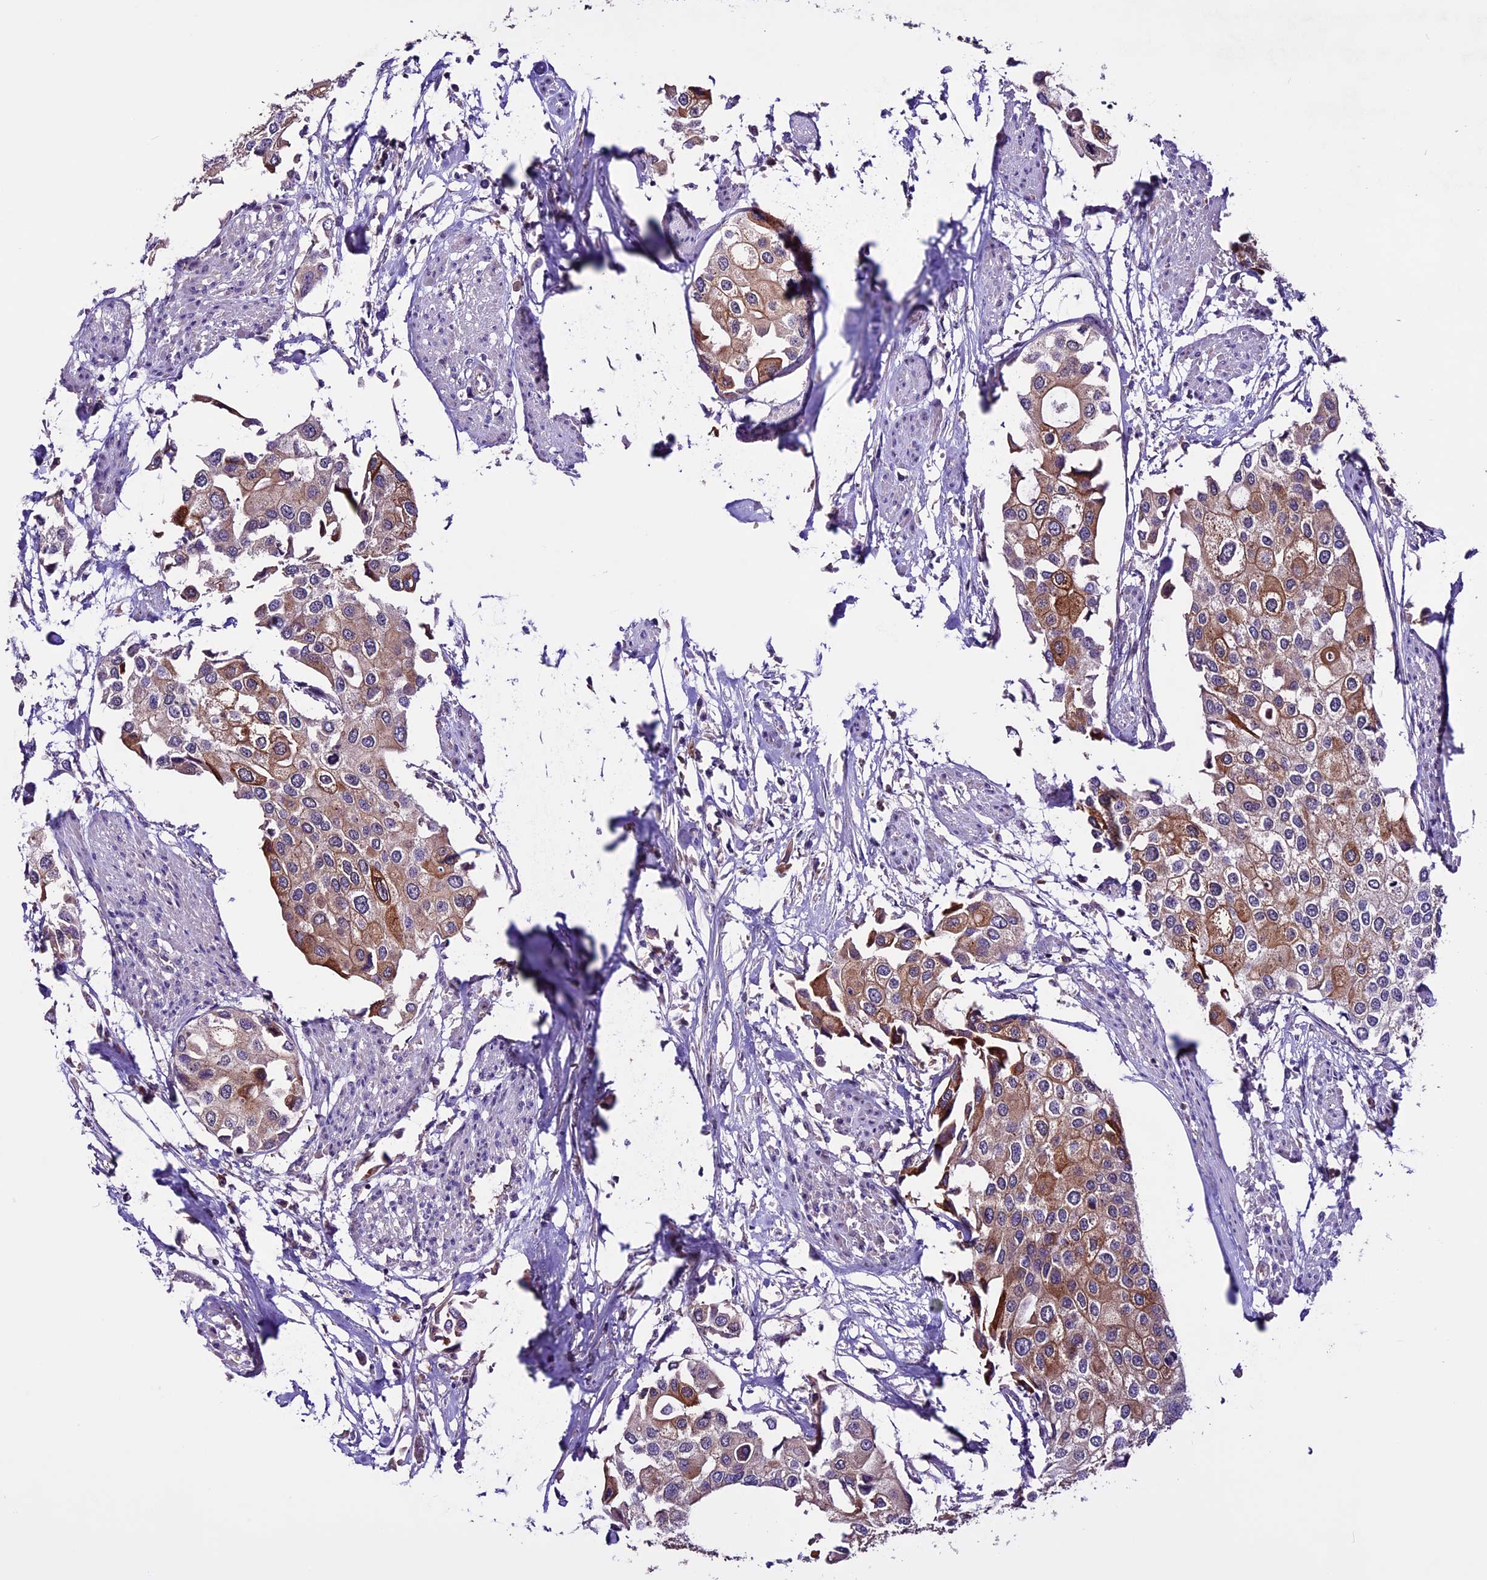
{"staining": {"intensity": "moderate", "quantity": ">75%", "location": "cytoplasmic/membranous"}, "tissue": "urothelial cancer", "cell_type": "Tumor cells", "image_type": "cancer", "snomed": [{"axis": "morphology", "description": "Urothelial carcinoma, High grade"}, {"axis": "topography", "description": "Urinary bladder"}], "caption": "DAB (3,3'-diaminobenzidine) immunohistochemical staining of urothelial cancer shows moderate cytoplasmic/membranous protein positivity in about >75% of tumor cells.", "gene": "RINL", "patient": {"sex": "male", "age": 64}}